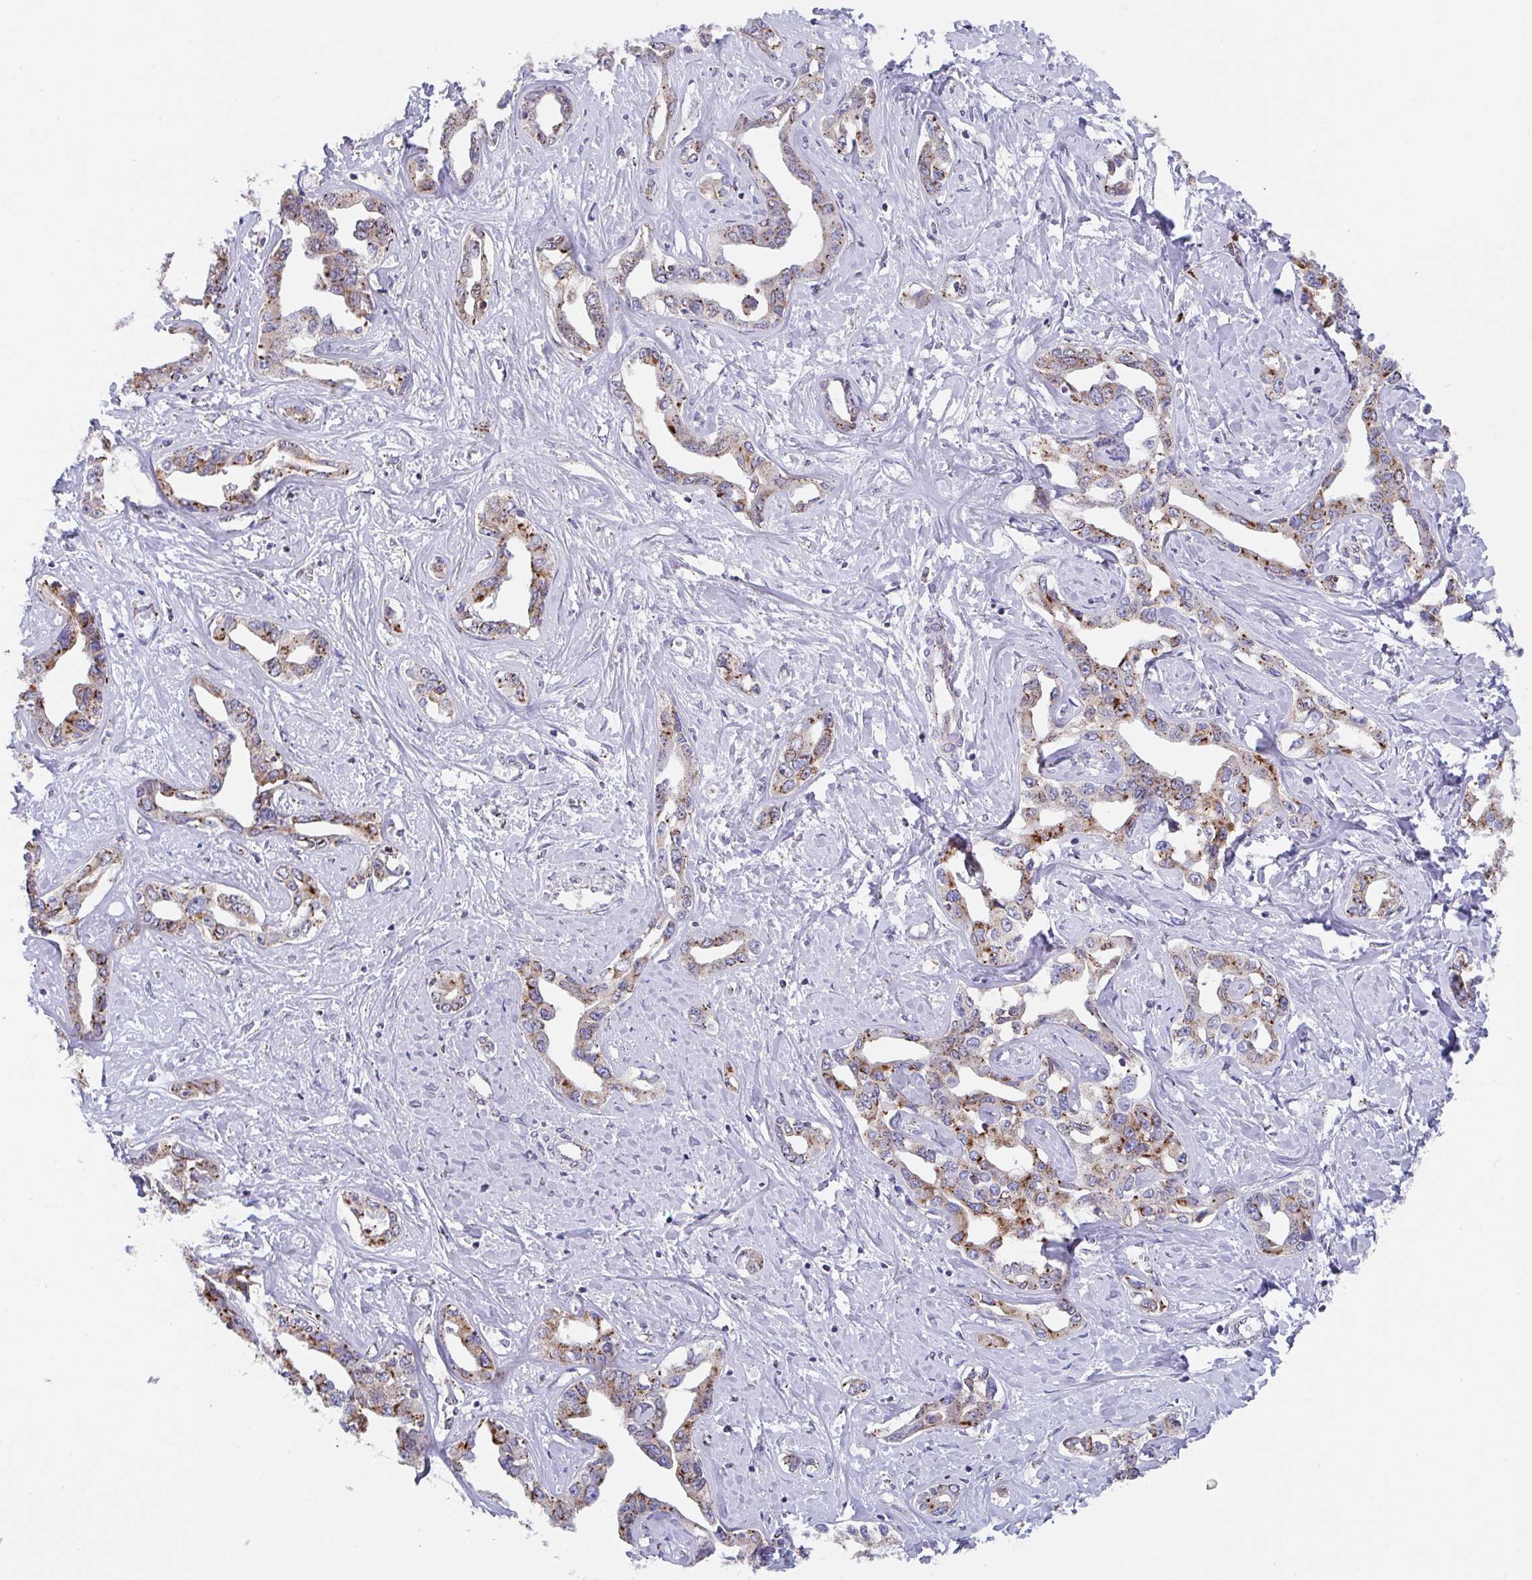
{"staining": {"intensity": "moderate", "quantity": ">75%", "location": "cytoplasmic/membranous"}, "tissue": "liver cancer", "cell_type": "Tumor cells", "image_type": "cancer", "snomed": [{"axis": "morphology", "description": "Cholangiocarcinoma"}, {"axis": "topography", "description": "Liver"}], "caption": "IHC staining of cholangiocarcinoma (liver), which demonstrates medium levels of moderate cytoplasmic/membranous staining in approximately >75% of tumor cells indicating moderate cytoplasmic/membranous protein staining. The staining was performed using DAB (3,3'-diaminobenzidine) (brown) for protein detection and nuclei were counterstained in hematoxylin (blue).", "gene": "PROSER3", "patient": {"sex": "male", "age": 59}}